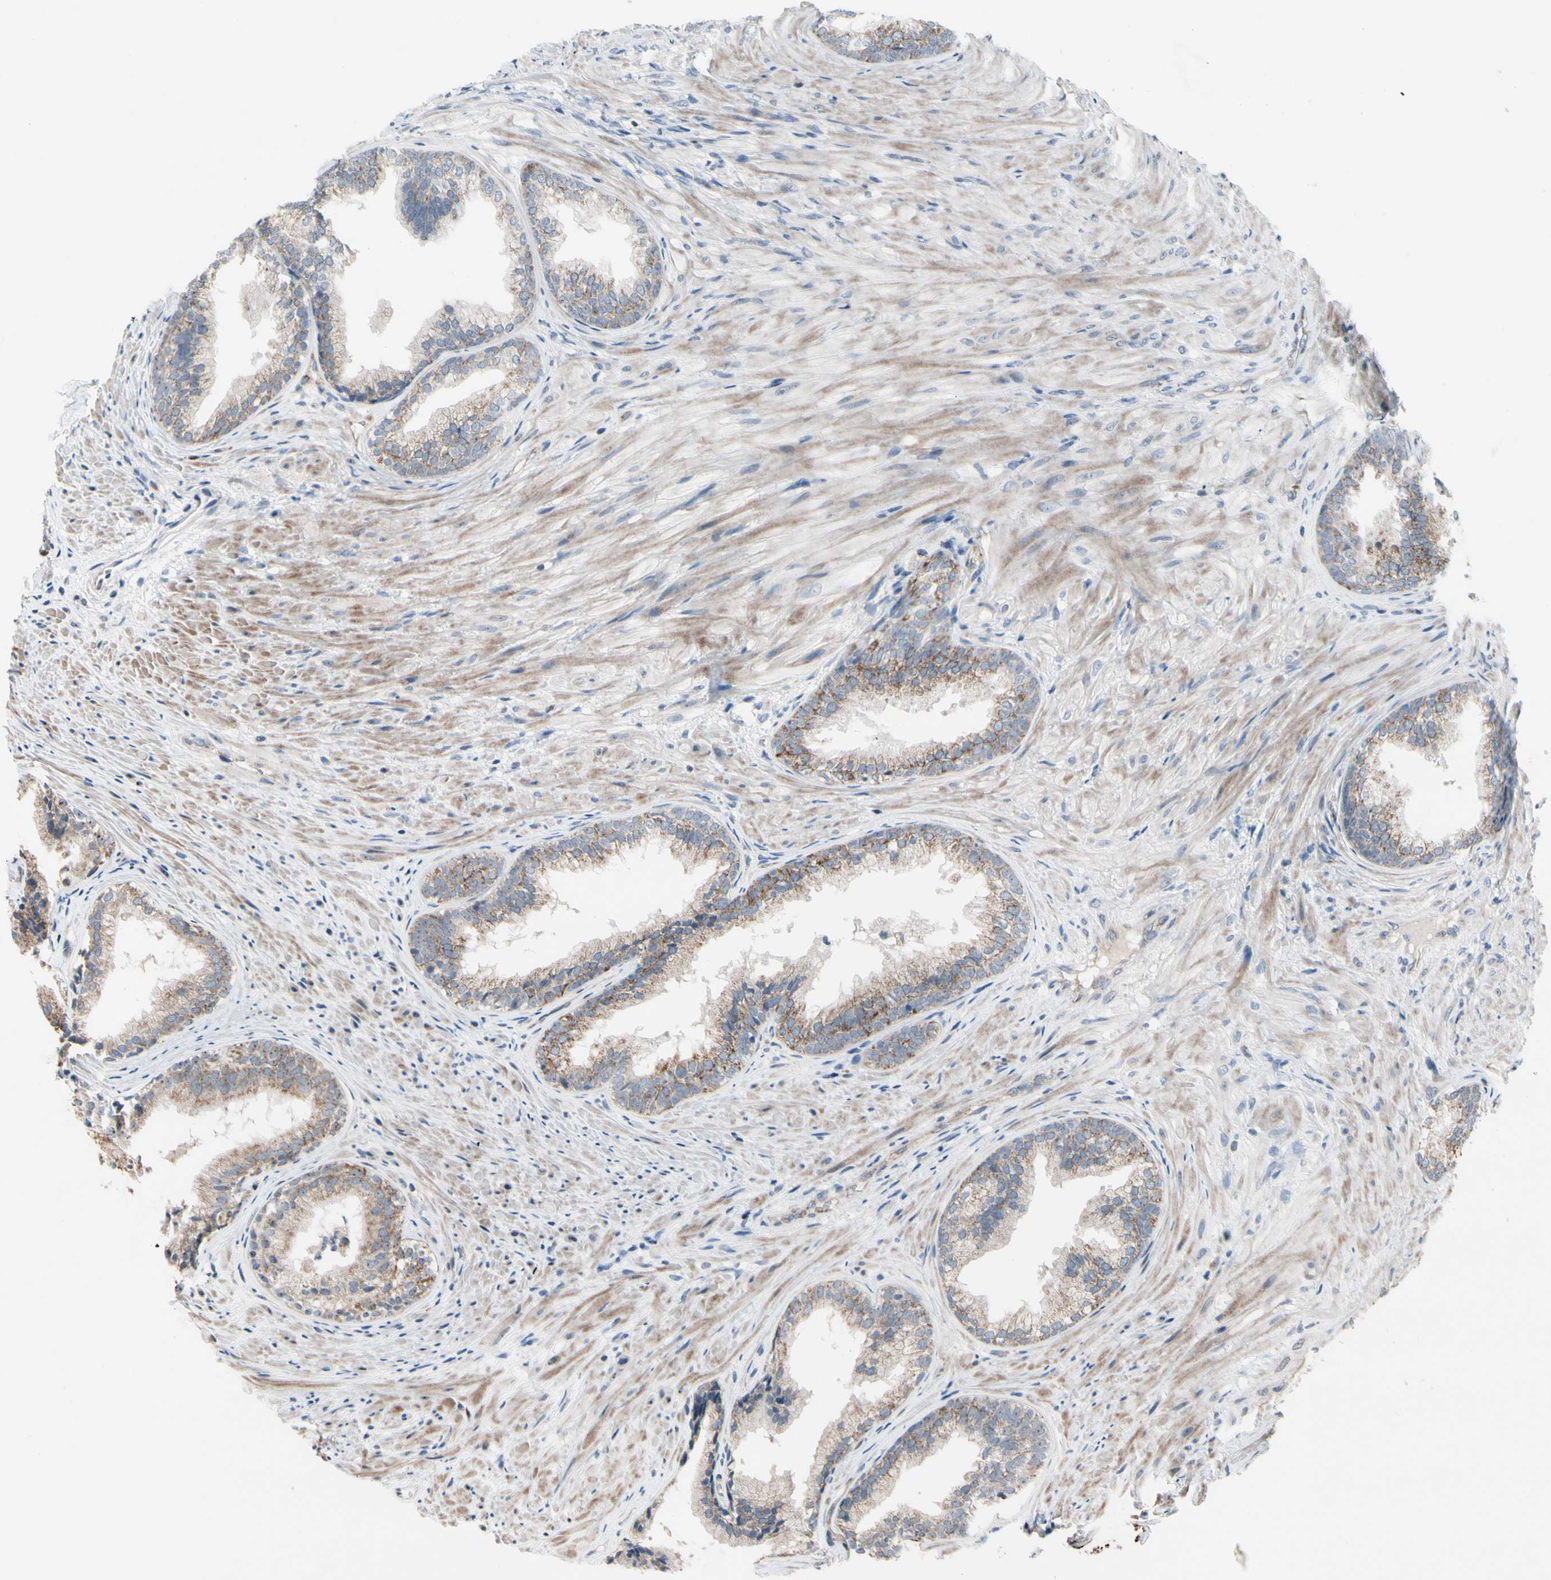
{"staining": {"intensity": "weak", "quantity": ">75%", "location": "cytoplasmic/membranous"}, "tissue": "prostate", "cell_type": "Glandular cells", "image_type": "normal", "snomed": [{"axis": "morphology", "description": "Normal tissue, NOS"}, {"axis": "topography", "description": "Prostate"}], "caption": "Weak cytoplasmic/membranous protein positivity is present in approximately >75% of glandular cells in prostate.", "gene": "CPT1A", "patient": {"sex": "male", "age": 76}}